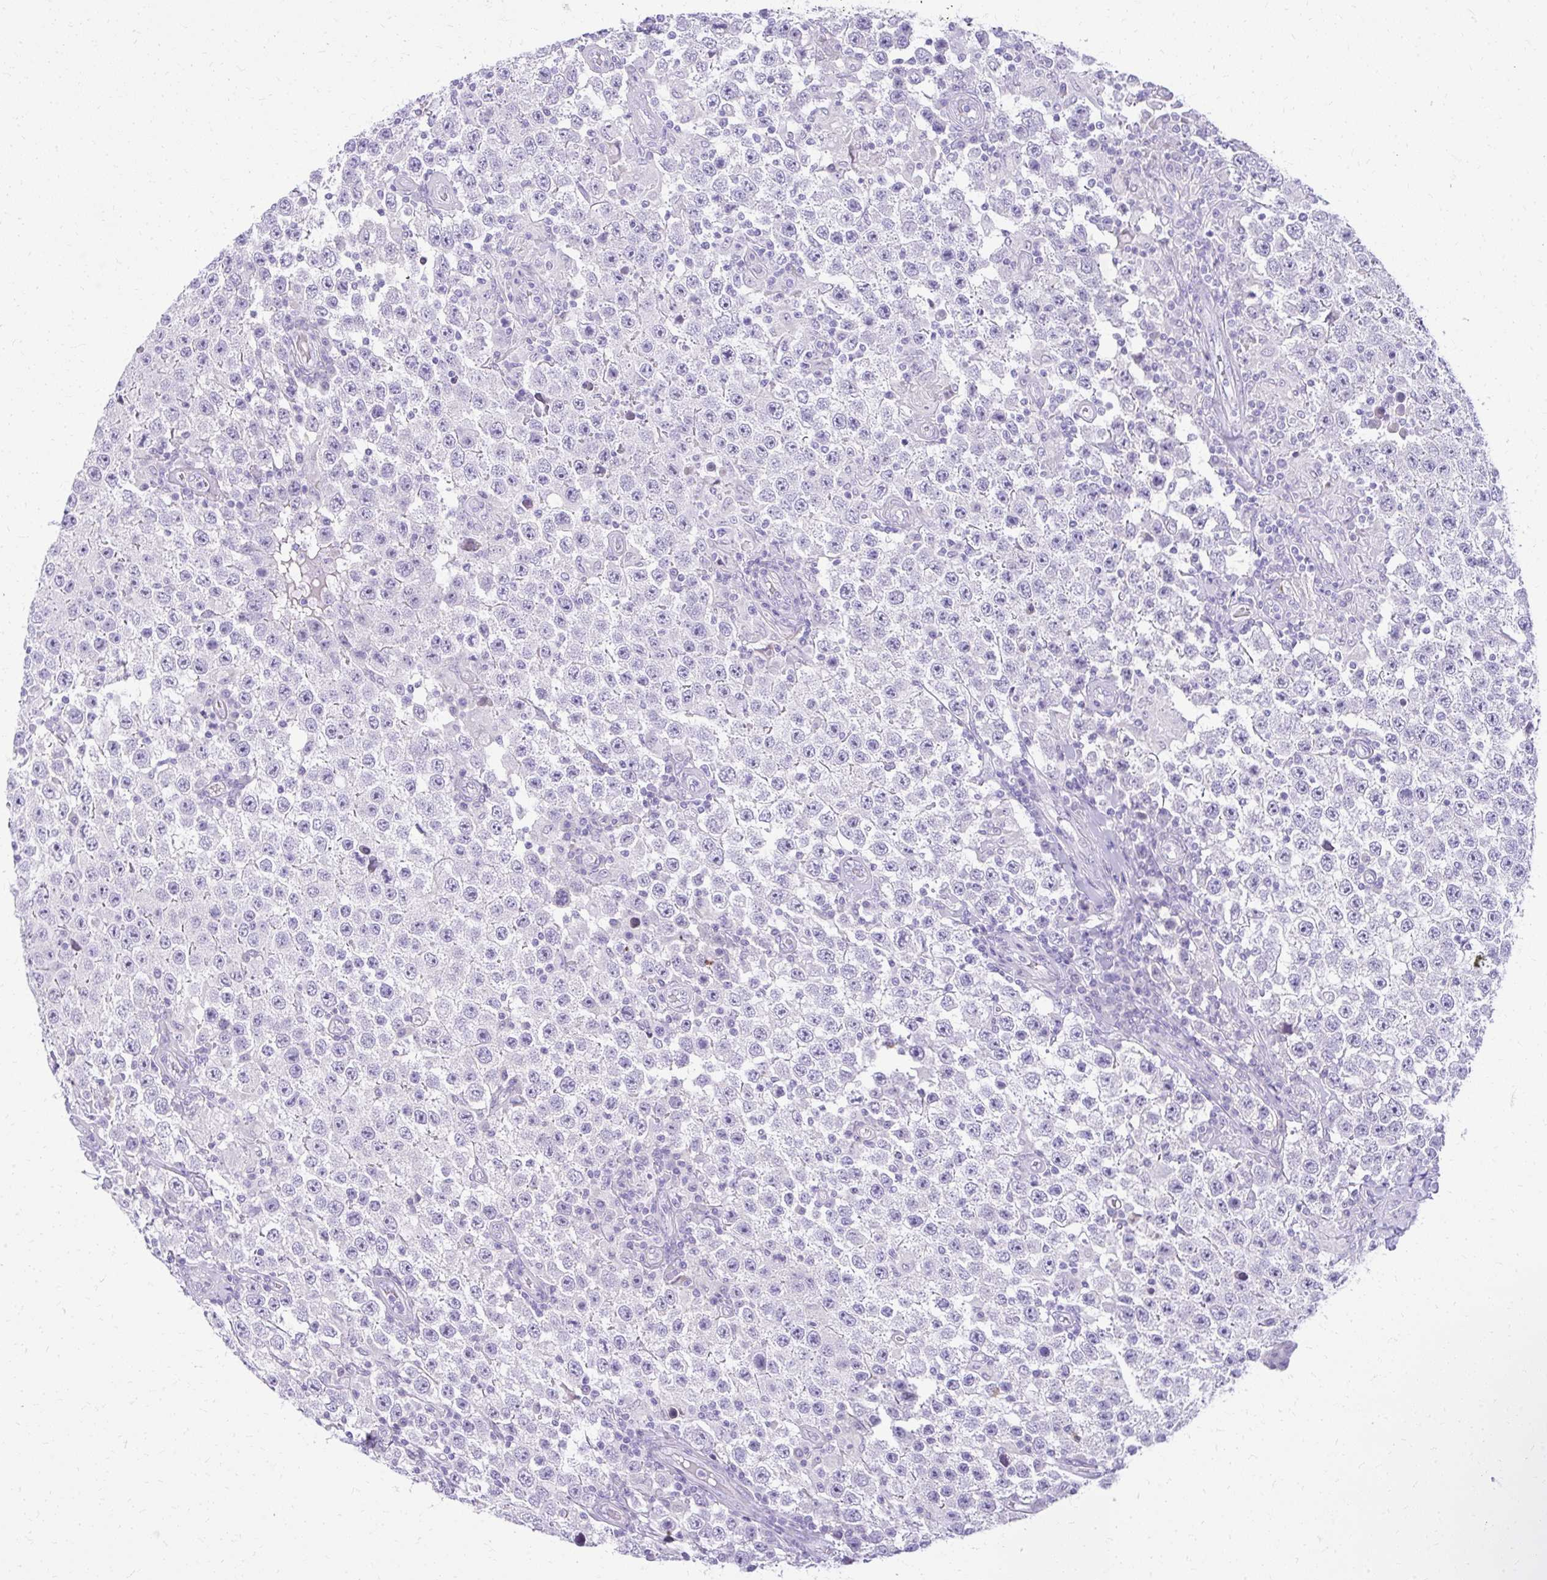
{"staining": {"intensity": "negative", "quantity": "none", "location": "none"}, "tissue": "testis cancer", "cell_type": "Tumor cells", "image_type": "cancer", "snomed": [{"axis": "morphology", "description": "Normal tissue, NOS"}, {"axis": "morphology", "description": "Urothelial carcinoma, High grade"}, {"axis": "morphology", "description": "Seminoma, NOS"}, {"axis": "morphology", "description": "Carcinoma, Embryonal, NOS"}, {"axis": "topography", "description": "Urinary bladder"}, {"axis": "topography", "description": "Testis"}], "caption": "Seminoma (testis) stained for a protein using immunohistochemistry displays no staining tumor cells.", "gene": "PRAP1", "patient": {"sex": "male", "age": 41}}